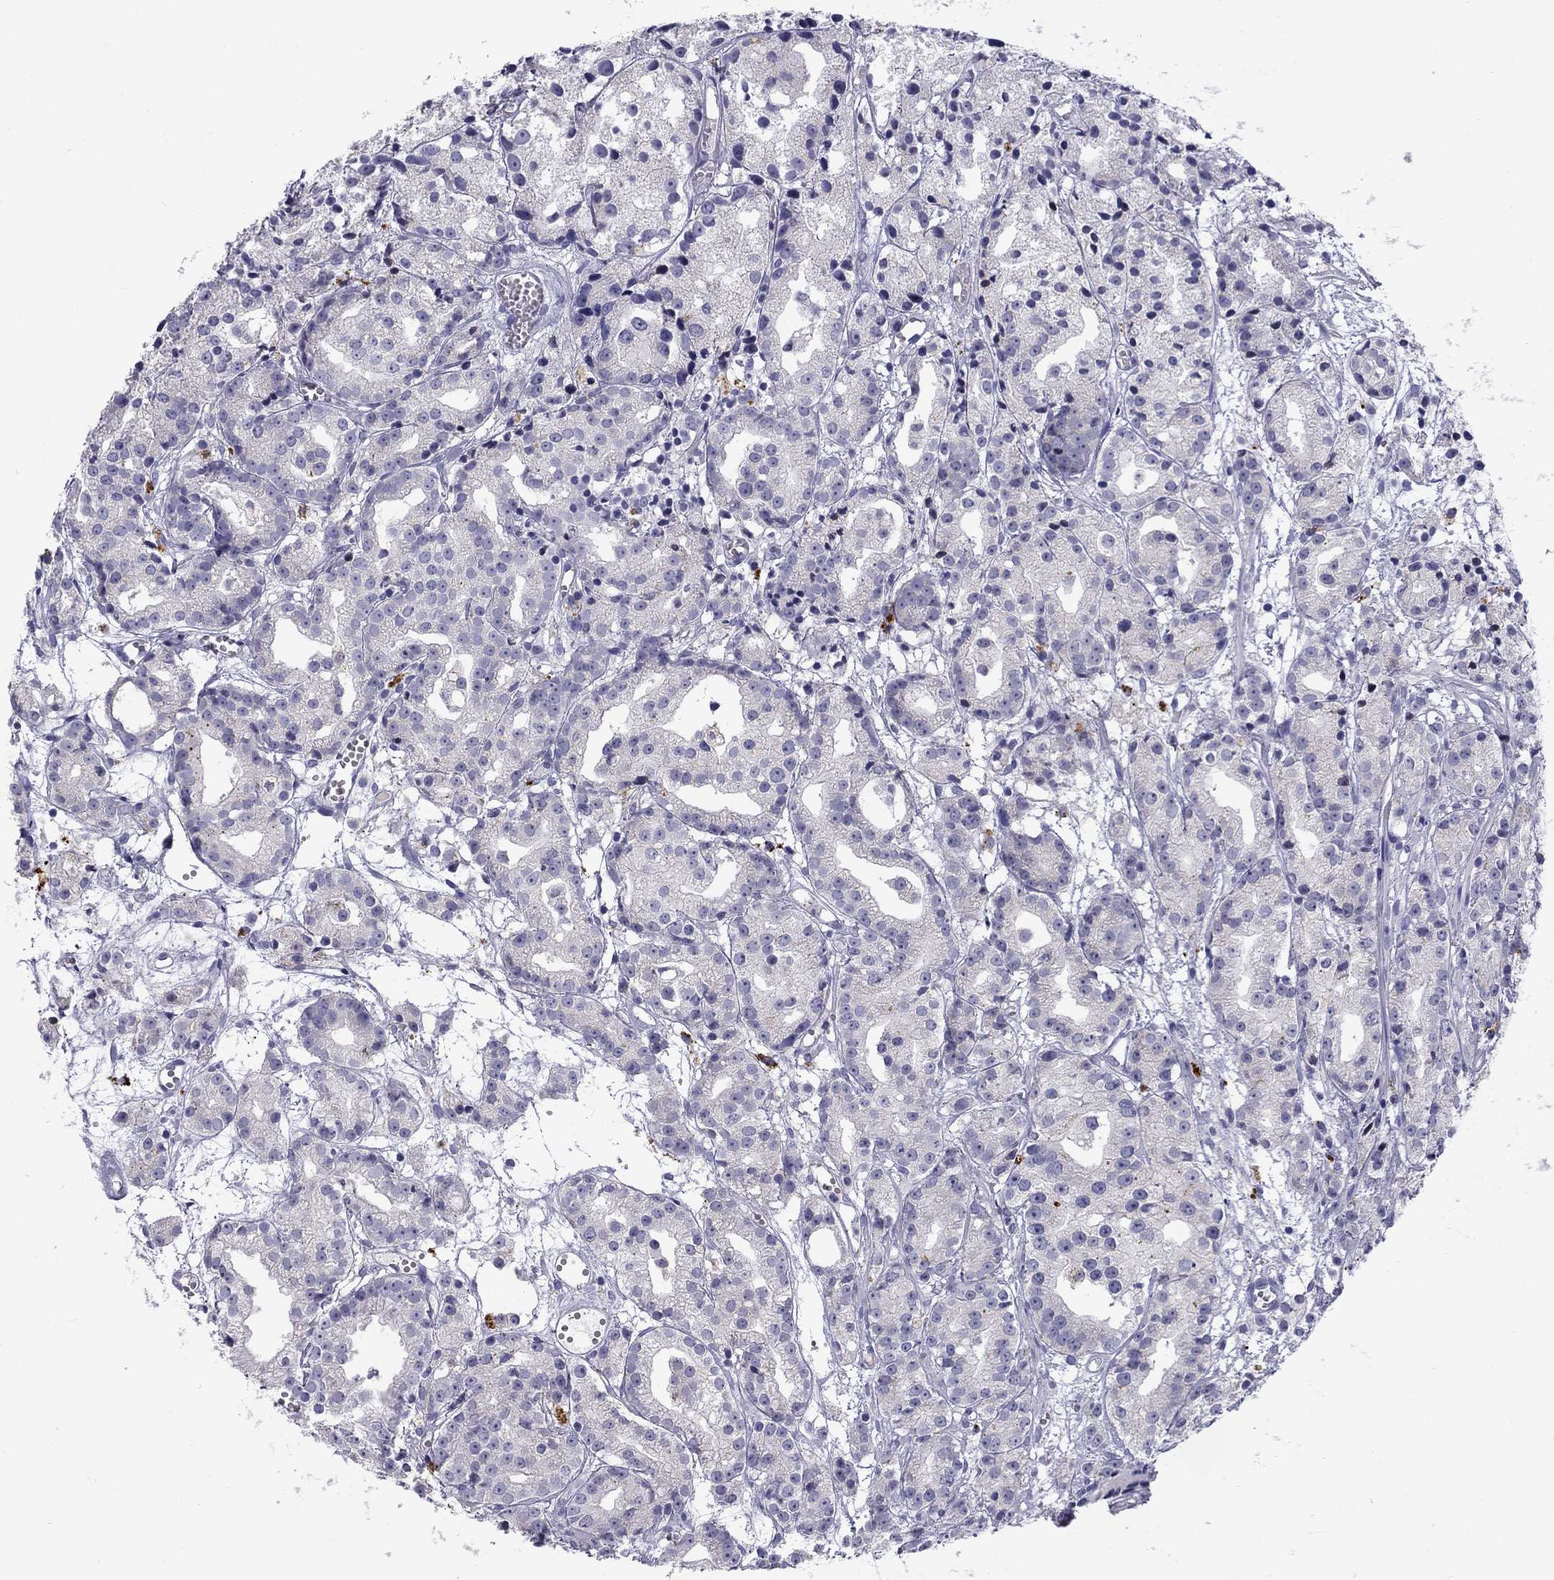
{"staining": {"intensity": "negative", "quantity": "none", "location": "none"}, "tissue": "prostate cancer", "cell_type": "Tumor cells", "image_type": "cancer", "snomed": [{"axis": "morphology", "description": "Adenocarcinoma, Medium grade"}, {"axis": "topography", "description": "Prostate"}], "caption": "This is an IHC image of prostate cancer (adenocarcinoma (medium-grade)). There is no positivity in tumor cells.", "gene": "CLPSL2", "patient": {"sex": "male", "age": 74}}